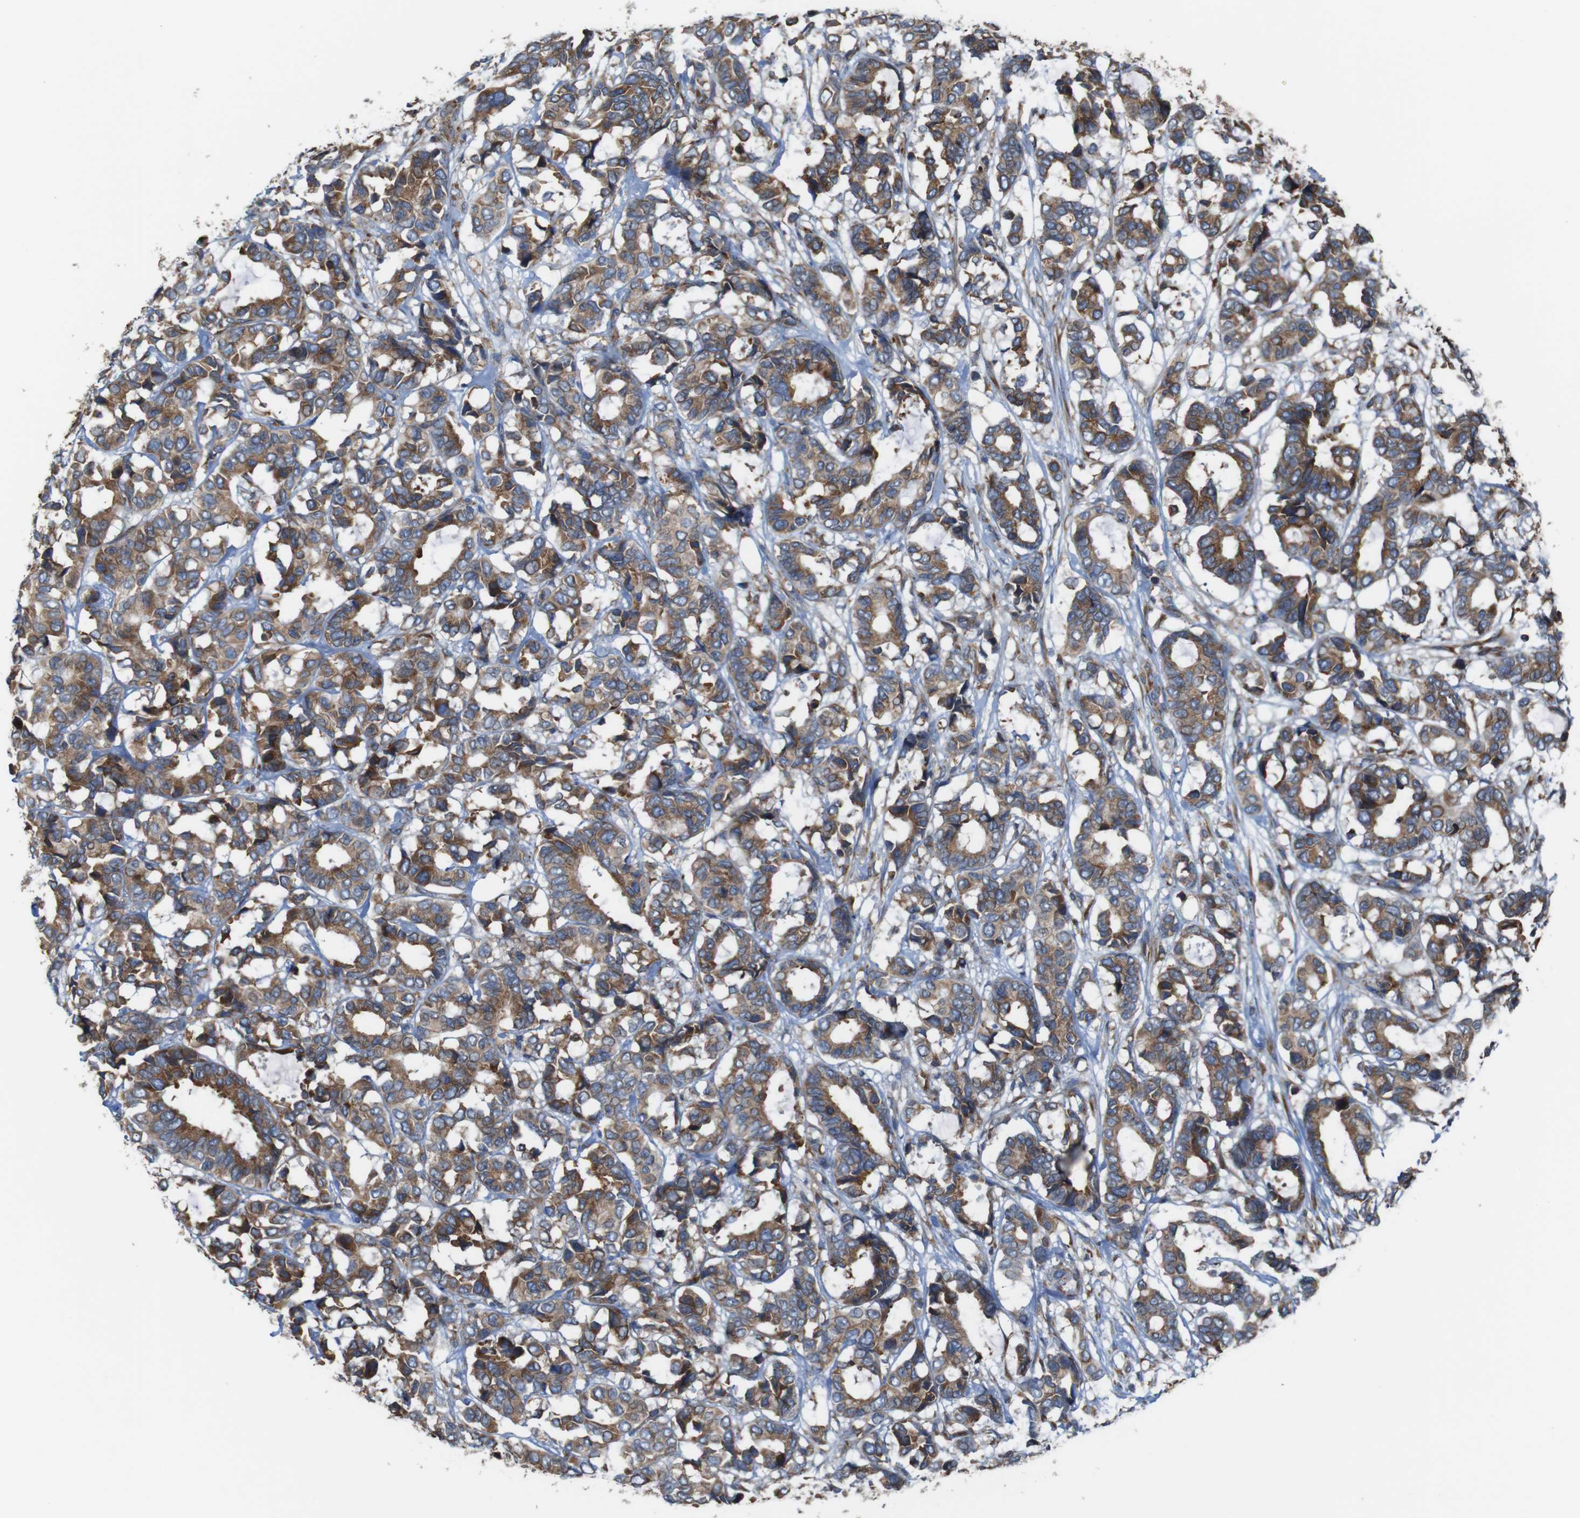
{"staining": {"intensity": "moderate", "quantity": ">75%", "location": "cytoplasmic/membranous"}, "tissue": "breast cancer", "cell_type": "Tumor cells", "image_type": "cancer", "snomed": [{"axis": "morphology", "description": "Duct carcinoma"}, {"axis": "topography", "description": "Breast"}], "caption": "Immunohistochemical staining of human breast invasive ductal carcinoma exhibits moderate cytoplasmic/membranous protein positivity in approximately >75% of tumor cells.", "gene": "UGGT1", "patient": {"sex": "female", "age": 87}}